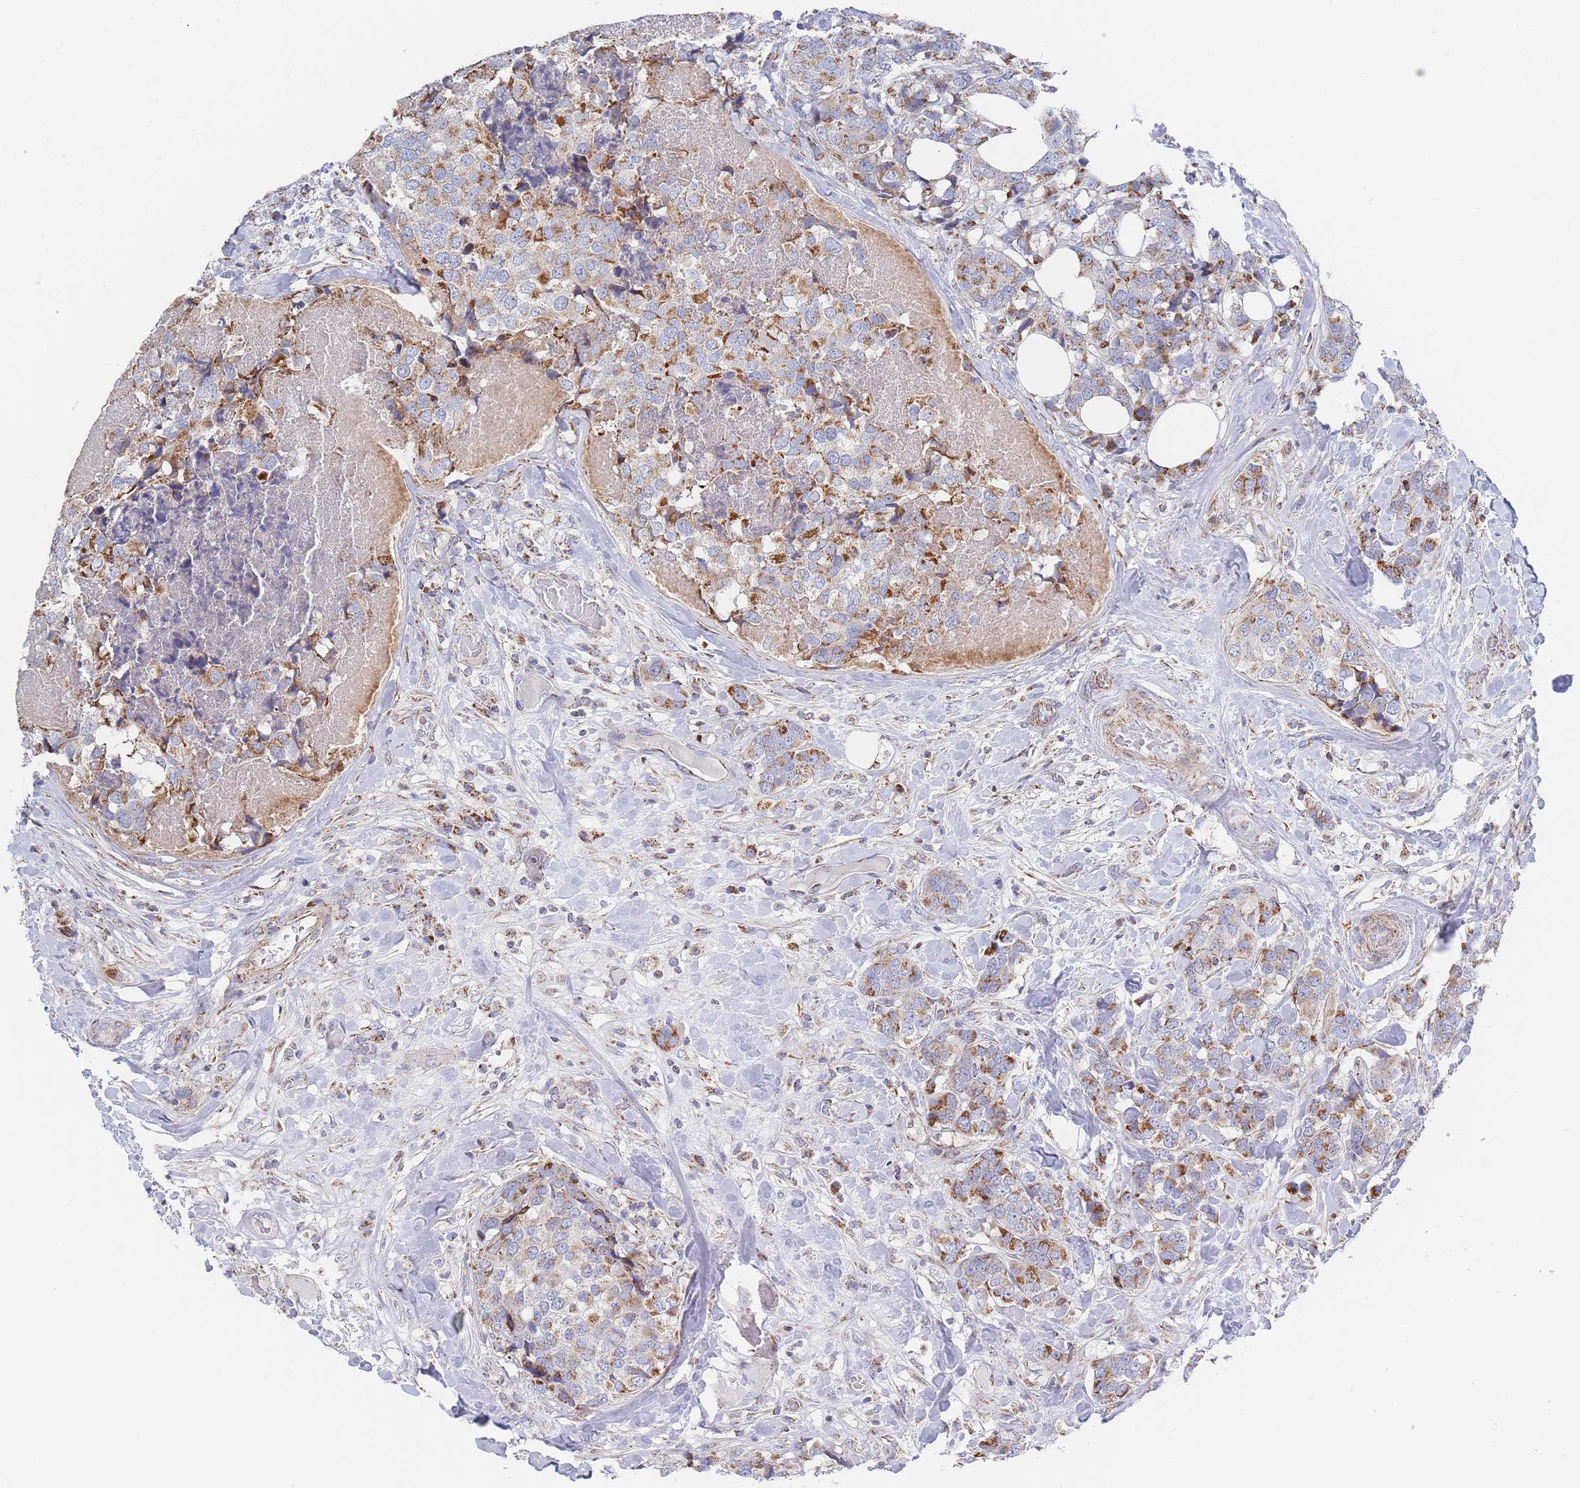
{"staining": {"intensity": "moderate", "quantity": ">75%", "location": "cytoplasmic/membranous"}, "tissue": "breast cancer", "cell_type": "Tumor cells", "image_type": "cancer", "snomed": [{"axis": "morphology", "description": "Lobular carcinoma"}, {"axis": "topography", "description": "Breast"}], "caption": "A histopathology image of human breast cancer stained for a protein reveals moderate cytoplasmic/membranous brown staining in tumor cells.", "gene": "IKZF4", "patient": {"sex": "female", "age": 59}}